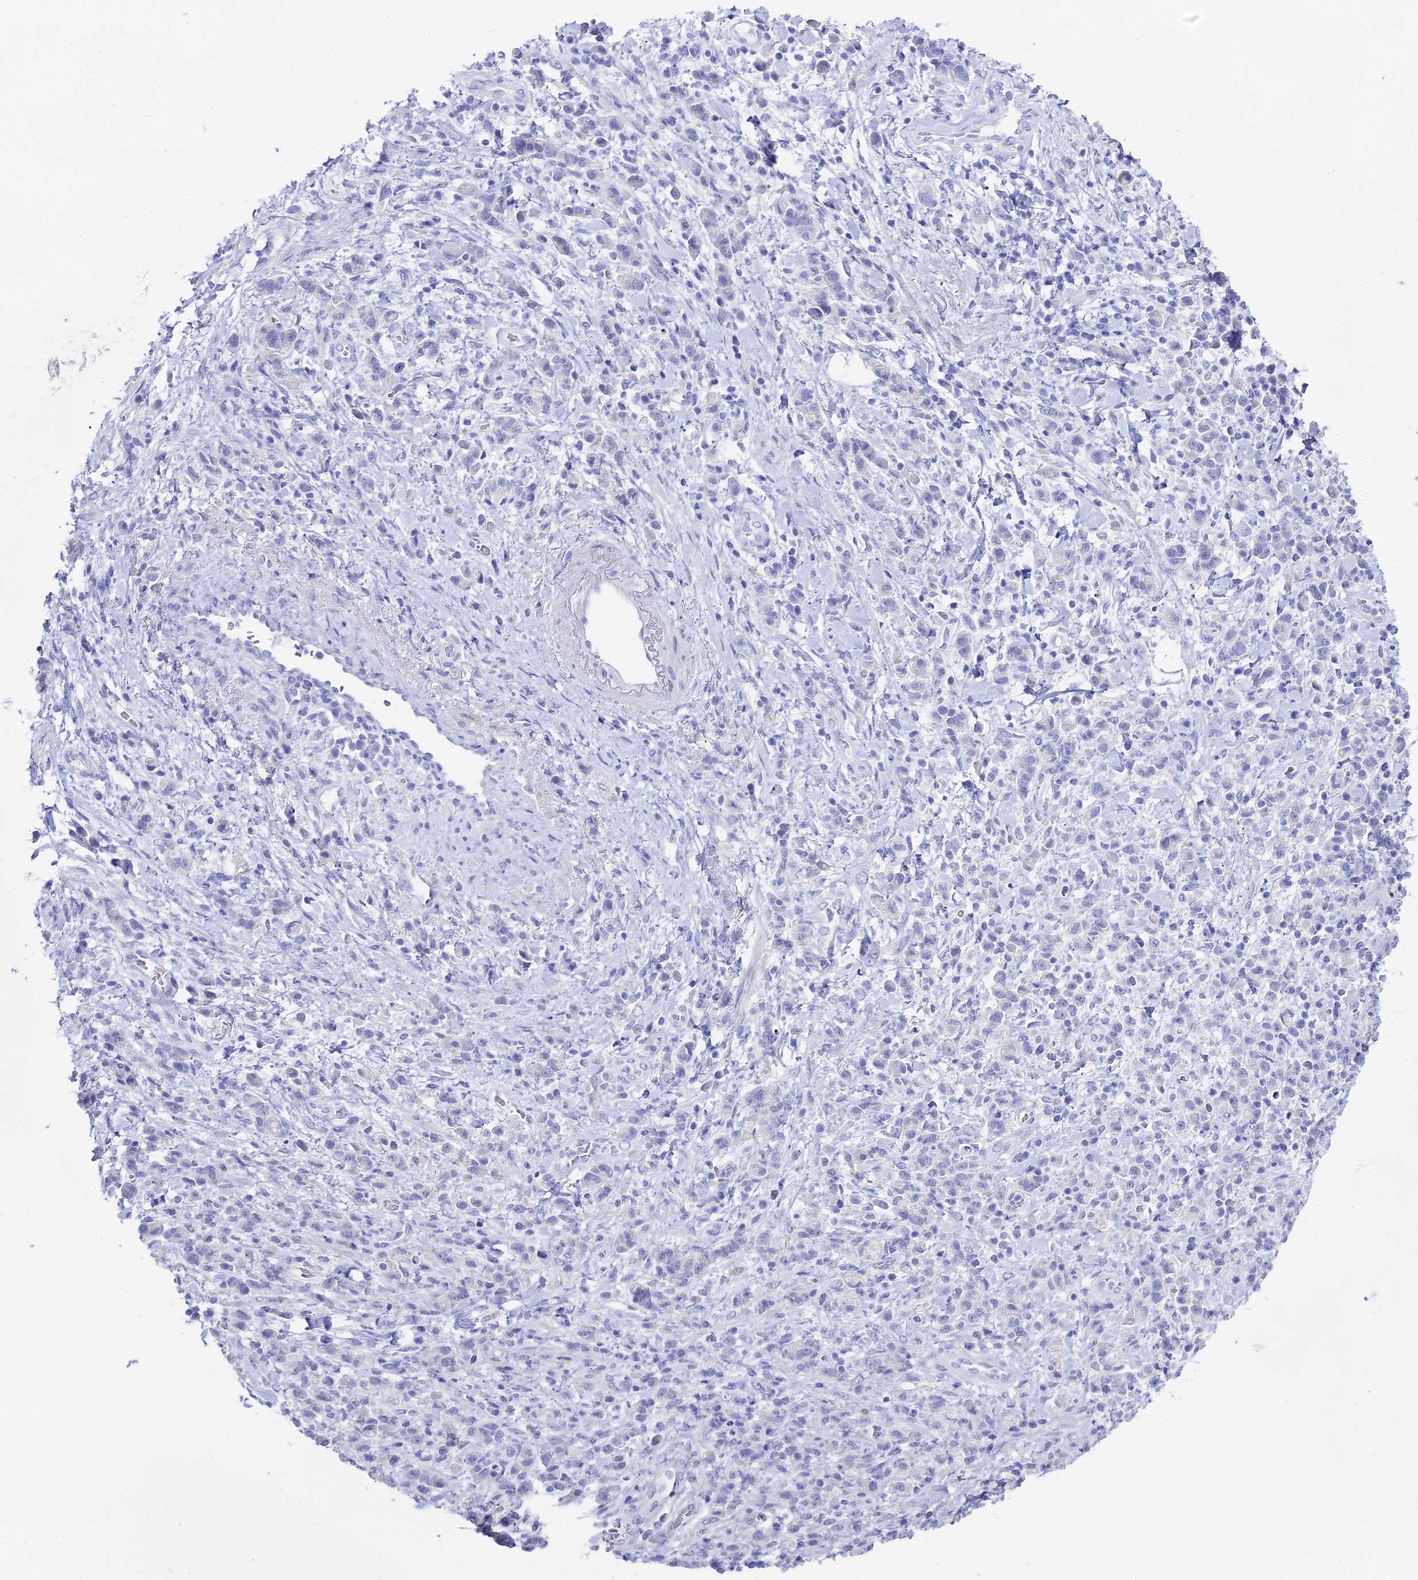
{"staining": {"intensity": "negative", "quantity": "none", "location": "none"}, "tissue": "stomach cancer", "cell_type": "Tumor cells", "image_type": "cancer", "snomed": [{"axis": "morphology", "description": "Adenocarcinoma, NOS"}, {"axis": "topography", "description": "Stomach"}], "caption": "Immunohistochemical staining of stomach cancer (adenocarcinoma) displays no significant staining in tumor cells.", "gene": "ALPP", "patient": {"sex": "male", "age": 77}}